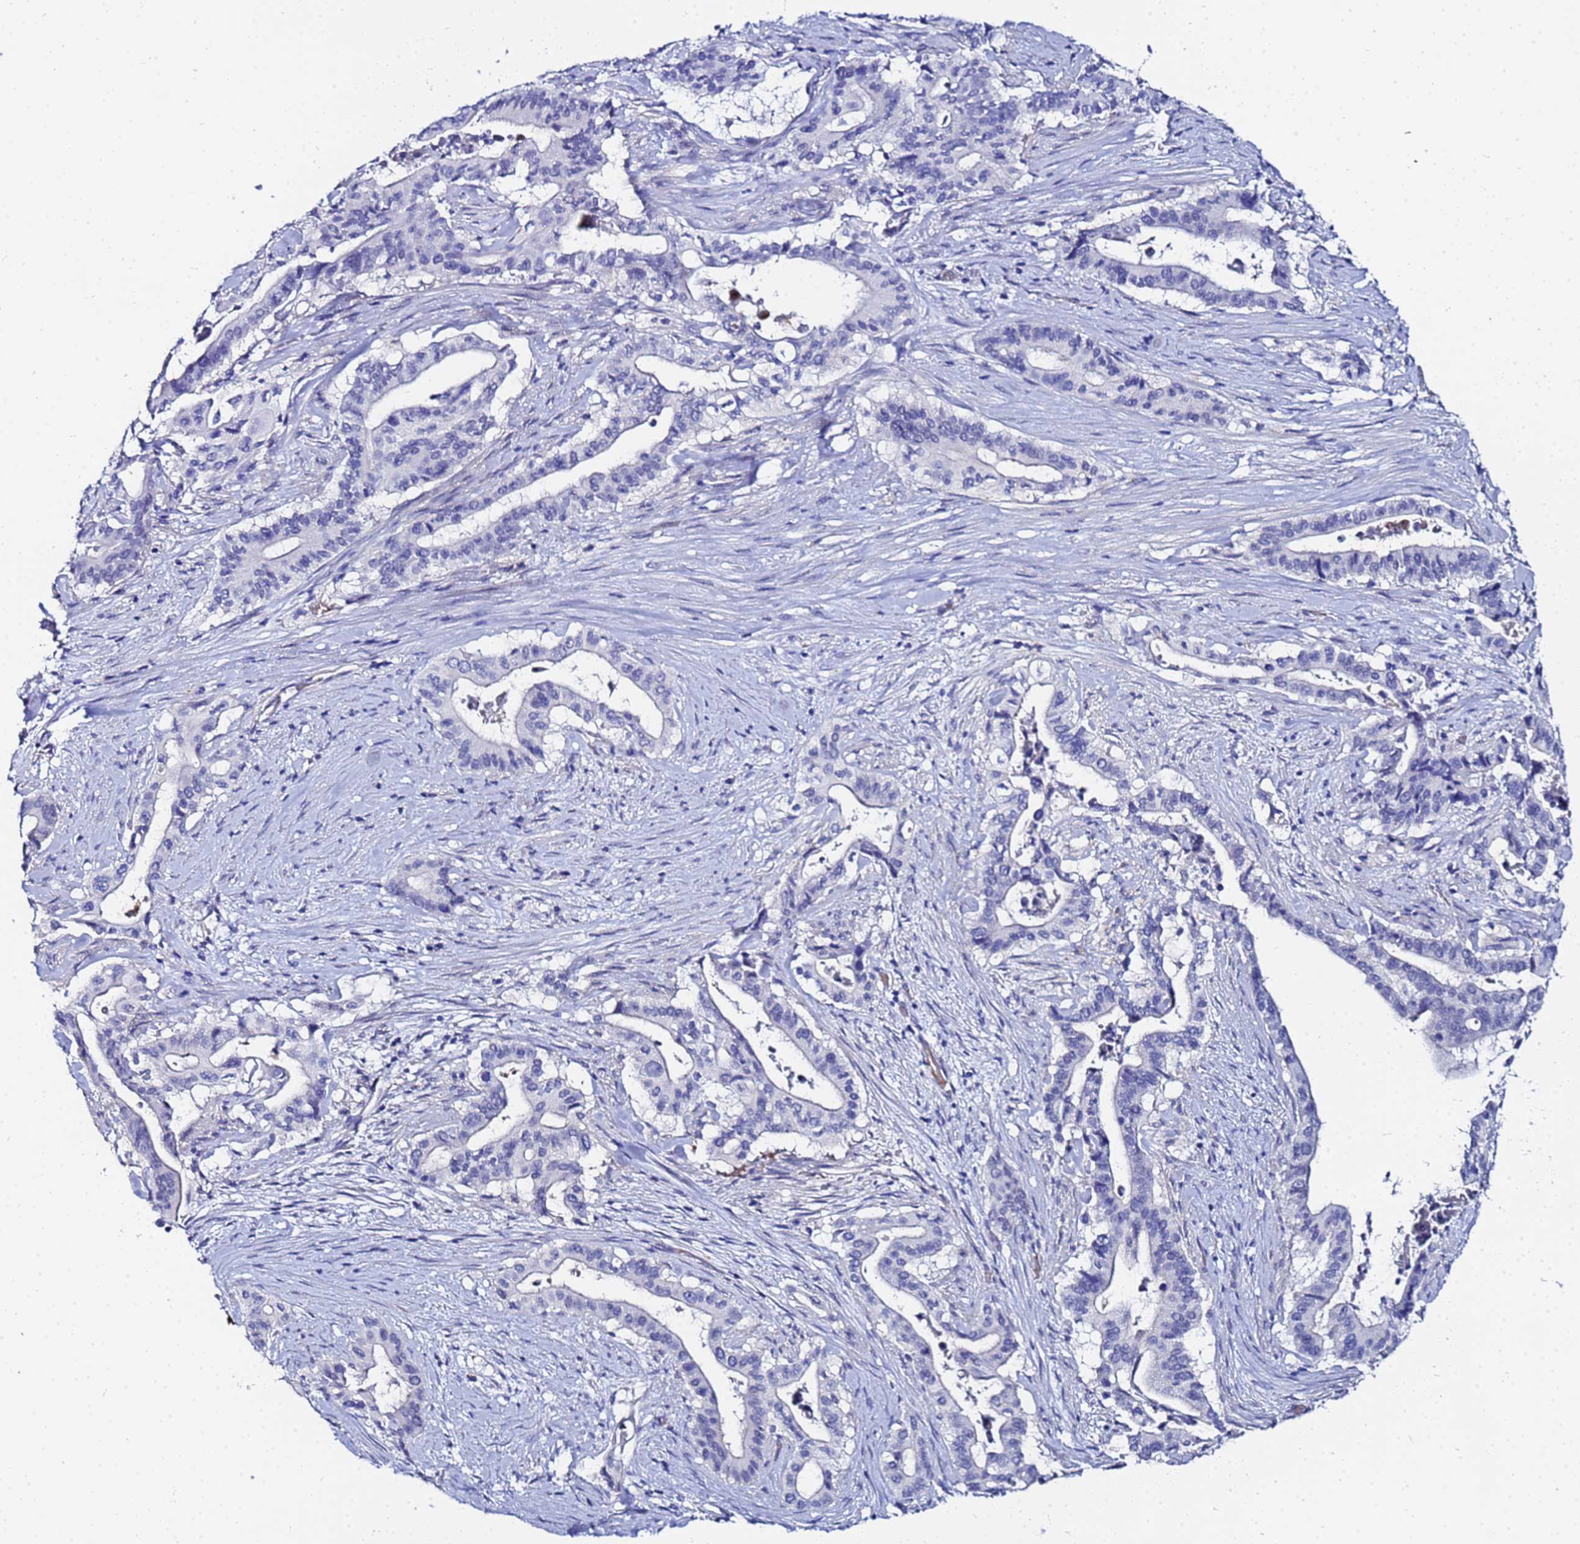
{"staining": {"intensity": "negative", "quantity": "none", "location": "none"}, "tissue": "pancreatic cancer", "cell_type": "Tumor cells", "image_type": "cancer", "snomed": [{"axis": "morphology", "description": "Adenocarcinoma, NOS"}, {"axis": "topography", "description": "Pancreas"}], "caption": "DAB (3,3'-diaminobenzidine) immunohistochemical staining of adenocarcinoma (pancreatic) exhibits no significant staining in tumor cells.", "gene": "ZNF26", "patient": {"sex": "female", "age": 77}}